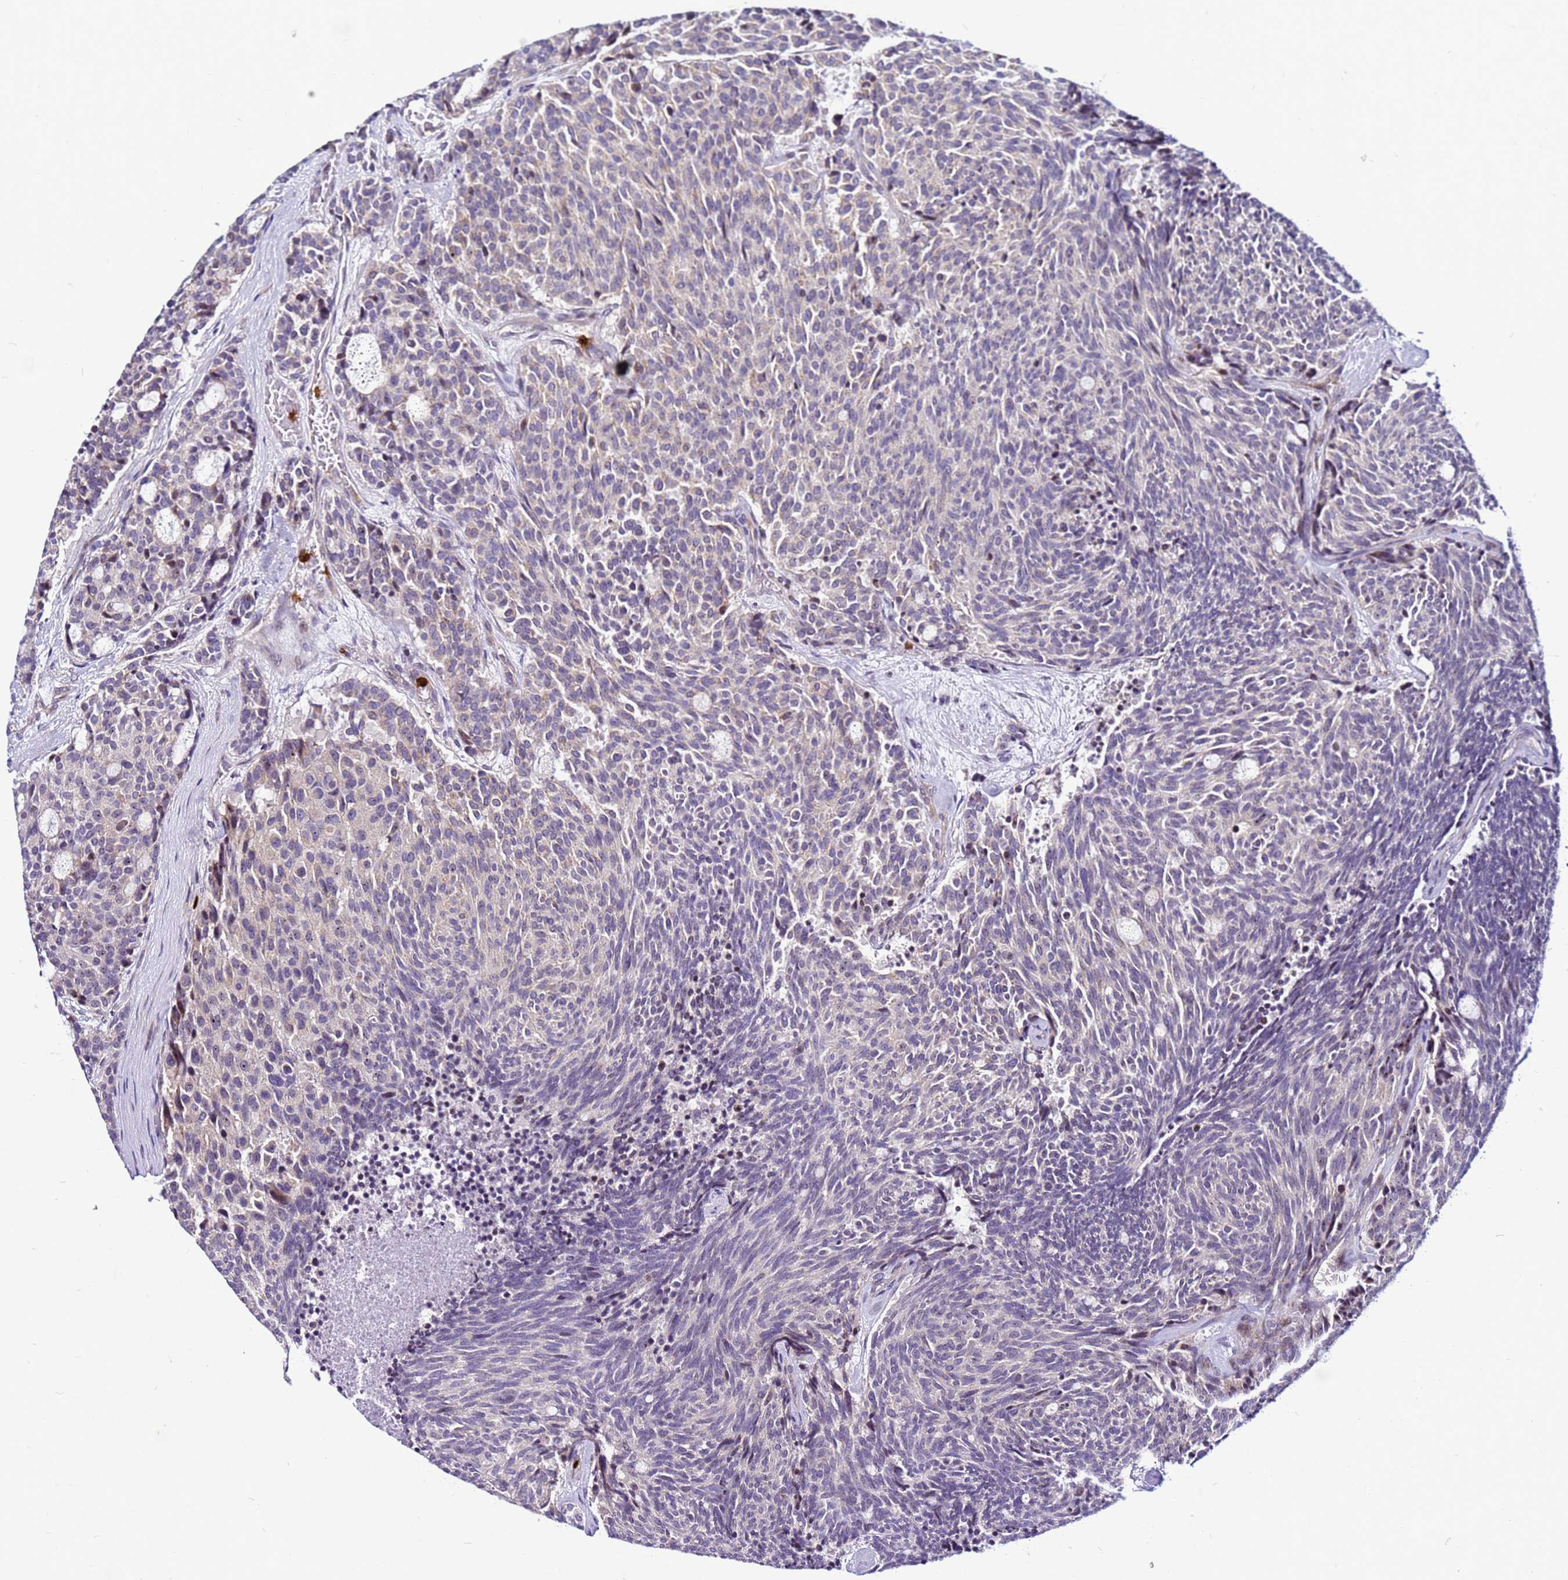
{"staining": {"intensity": "weak", "quantity": "<25%", "location": "cytoplasmic/membranous"}, "tissue": "carcinoid", "cell_type": "Tumor cells", "image_type": "cancer", "snomed": [{"axis": "morphology", "description": "Carcinoid, malignant, NOS"}, {"axis": "topography", "description": "Pancreas"}], "caption": "Immunohistochemistry of carcinoid exhibits no positivity in tumor cells.", "gene": "VPS4B", "patient": {"sex": "female", "age": 54}}